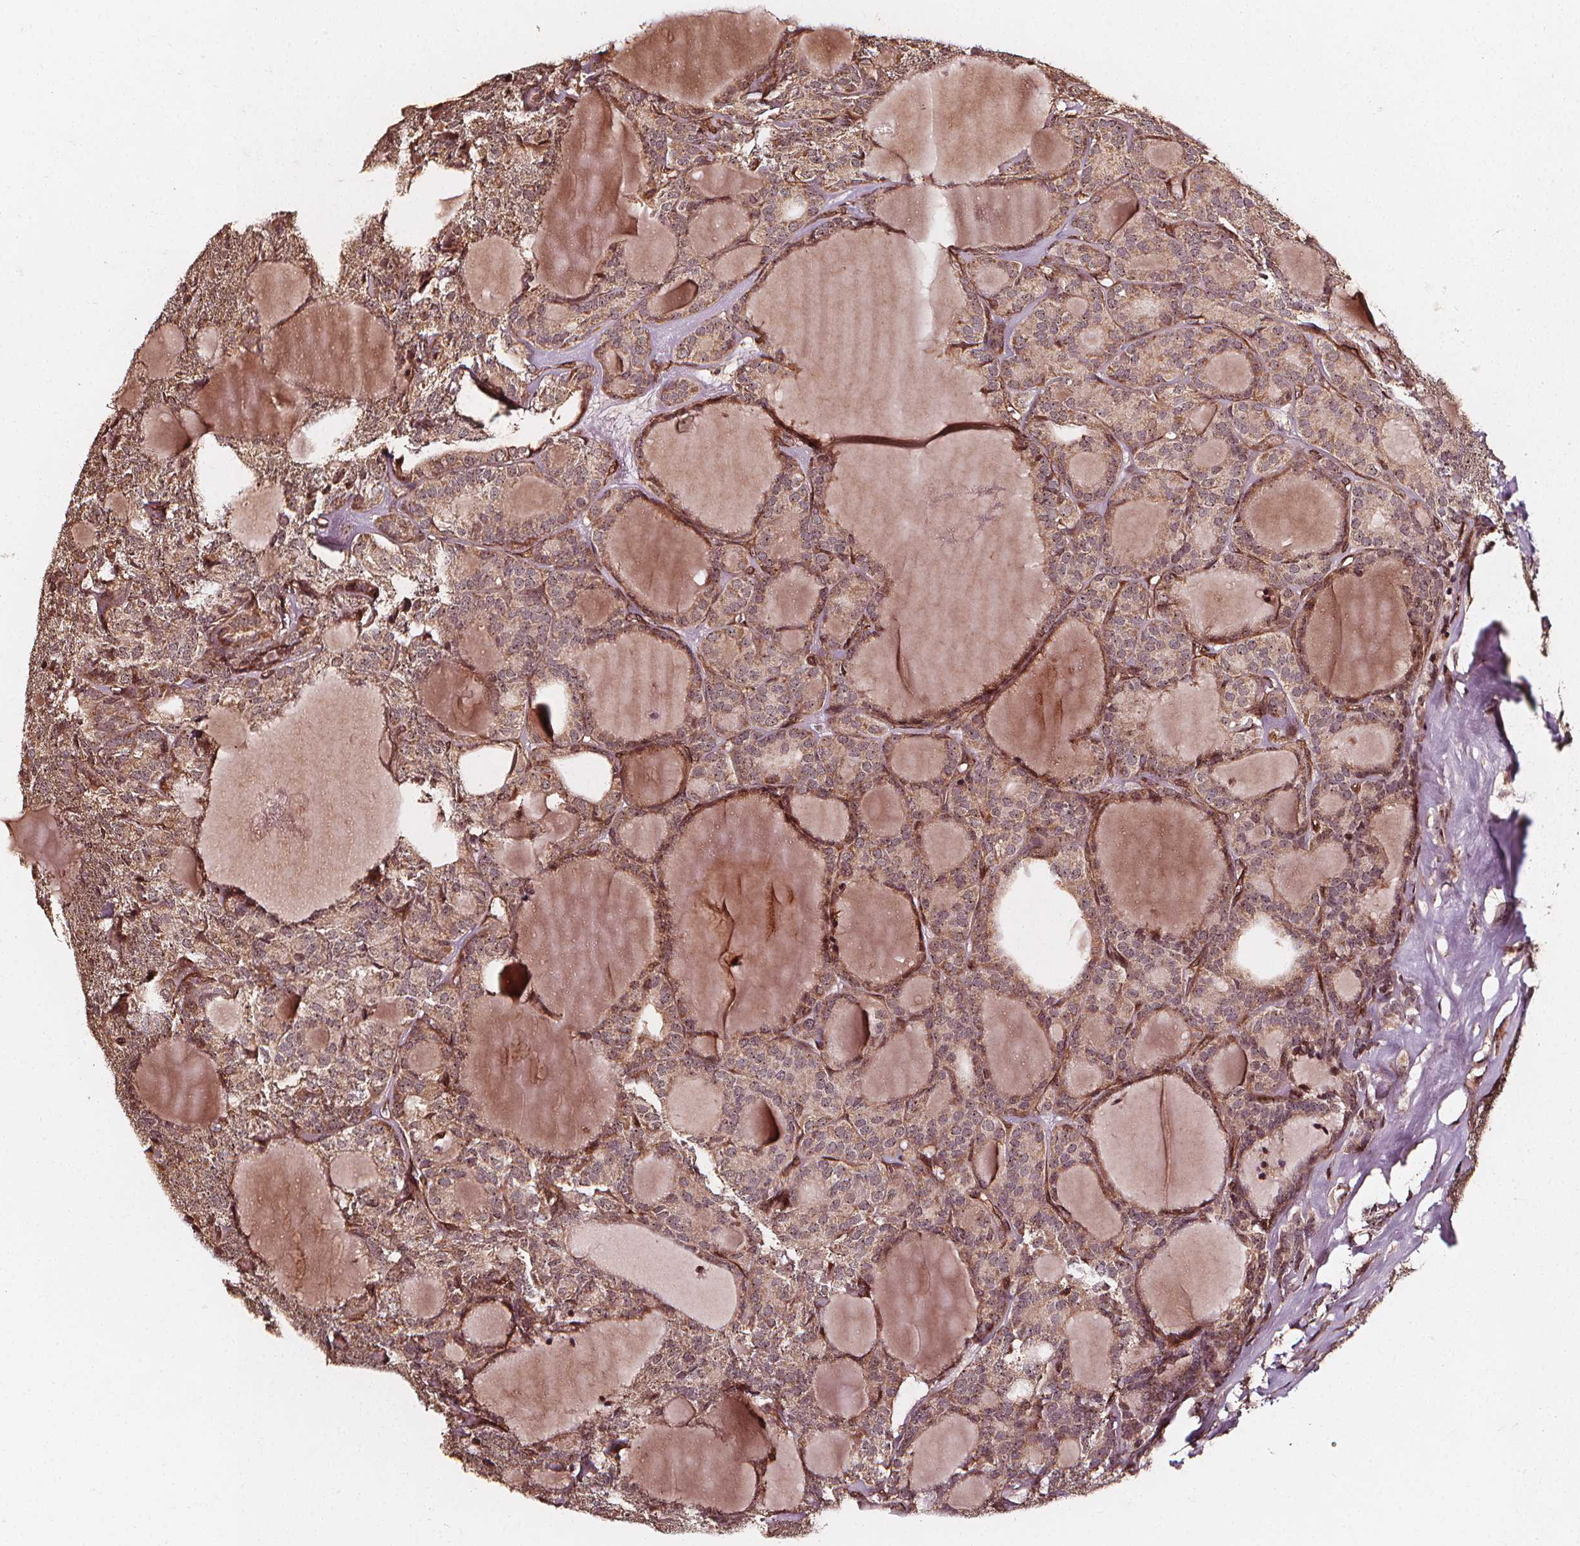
{"staining": {"intensity": "moderate", "quantity": ">75%", "location": "cytoplasmic/membranous"}, "tissue": "thyroid cancer", "cell_type": "Tumor cells", "image_type": "cancer", "snomed": [{"axis": "morphology", "description": "Follicular adenoma carcinoma, NOS"}, {"axis": "topography", "description": "Thyroid gland"}], "caption": "Brown immunohistochemical staining in follicular adenoma carcinoma (thyroid) displays moderate cytoplasmic/membranous expression in about >75% of tumor cells.", "gene": "EXOSC9", "patient": {"sex": "male", "age": 74}}